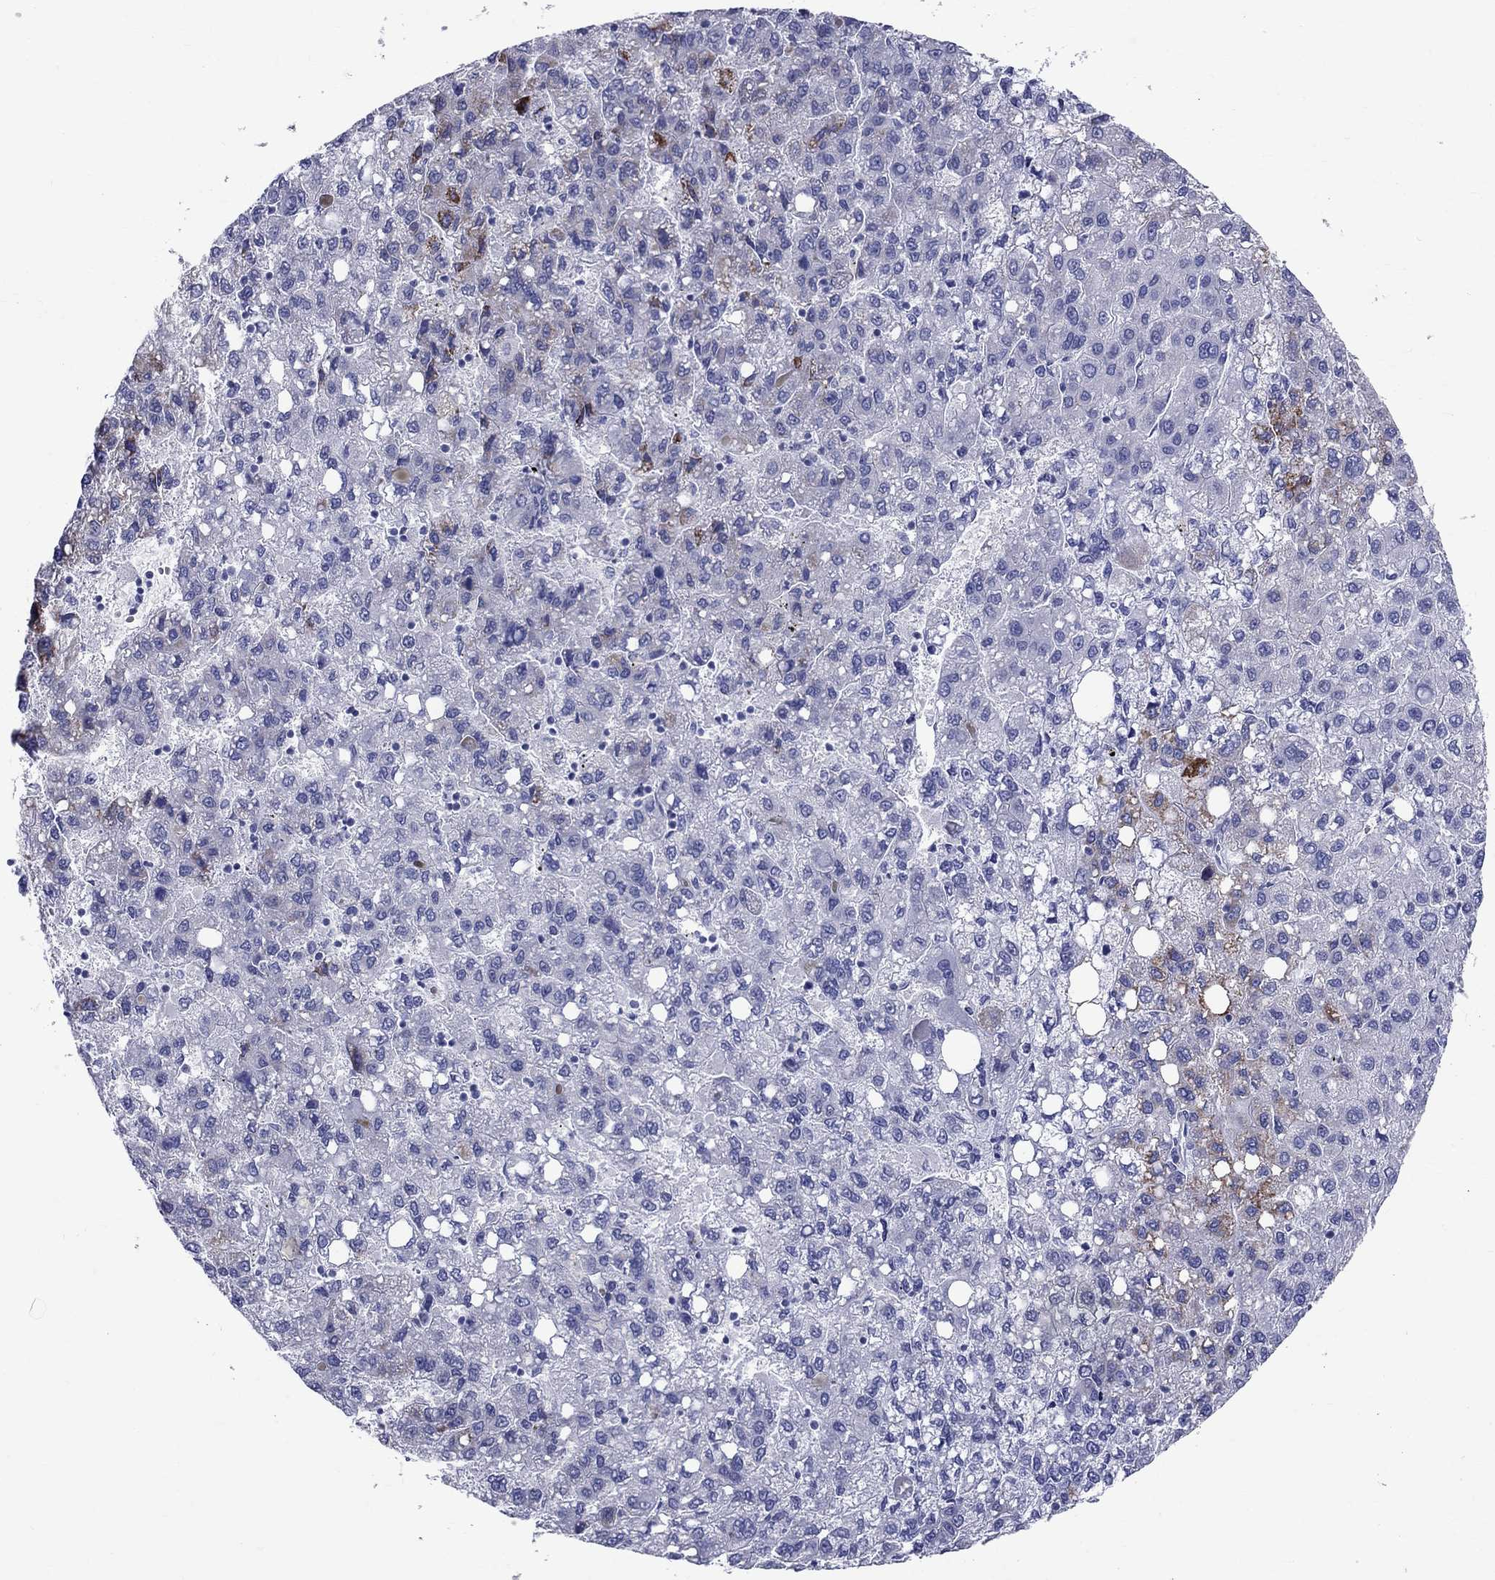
{"staining": {"intensity": "moderate", "quantity": "<25%", "location": "cytoplasmic/membranous"}, "tissue": "liver cancer", "cell_type": "Tumor cells", "image_type": "cancer", "snomed": [{"axis": "morphology", "description": "Carcinoma, Hepatocellular, NOS"}, {"axis": "topography", "description": "Liver"}], "caption": "Protein staining of liver cancer tissue reveals moderate cytoplasmic/membranous positivity in about <25% of tumor cells. The protein is shown in brown color, while the nuclei are stained blue.", "gene": "CEP43", "patient": {"sex": "female", "age": 82}}